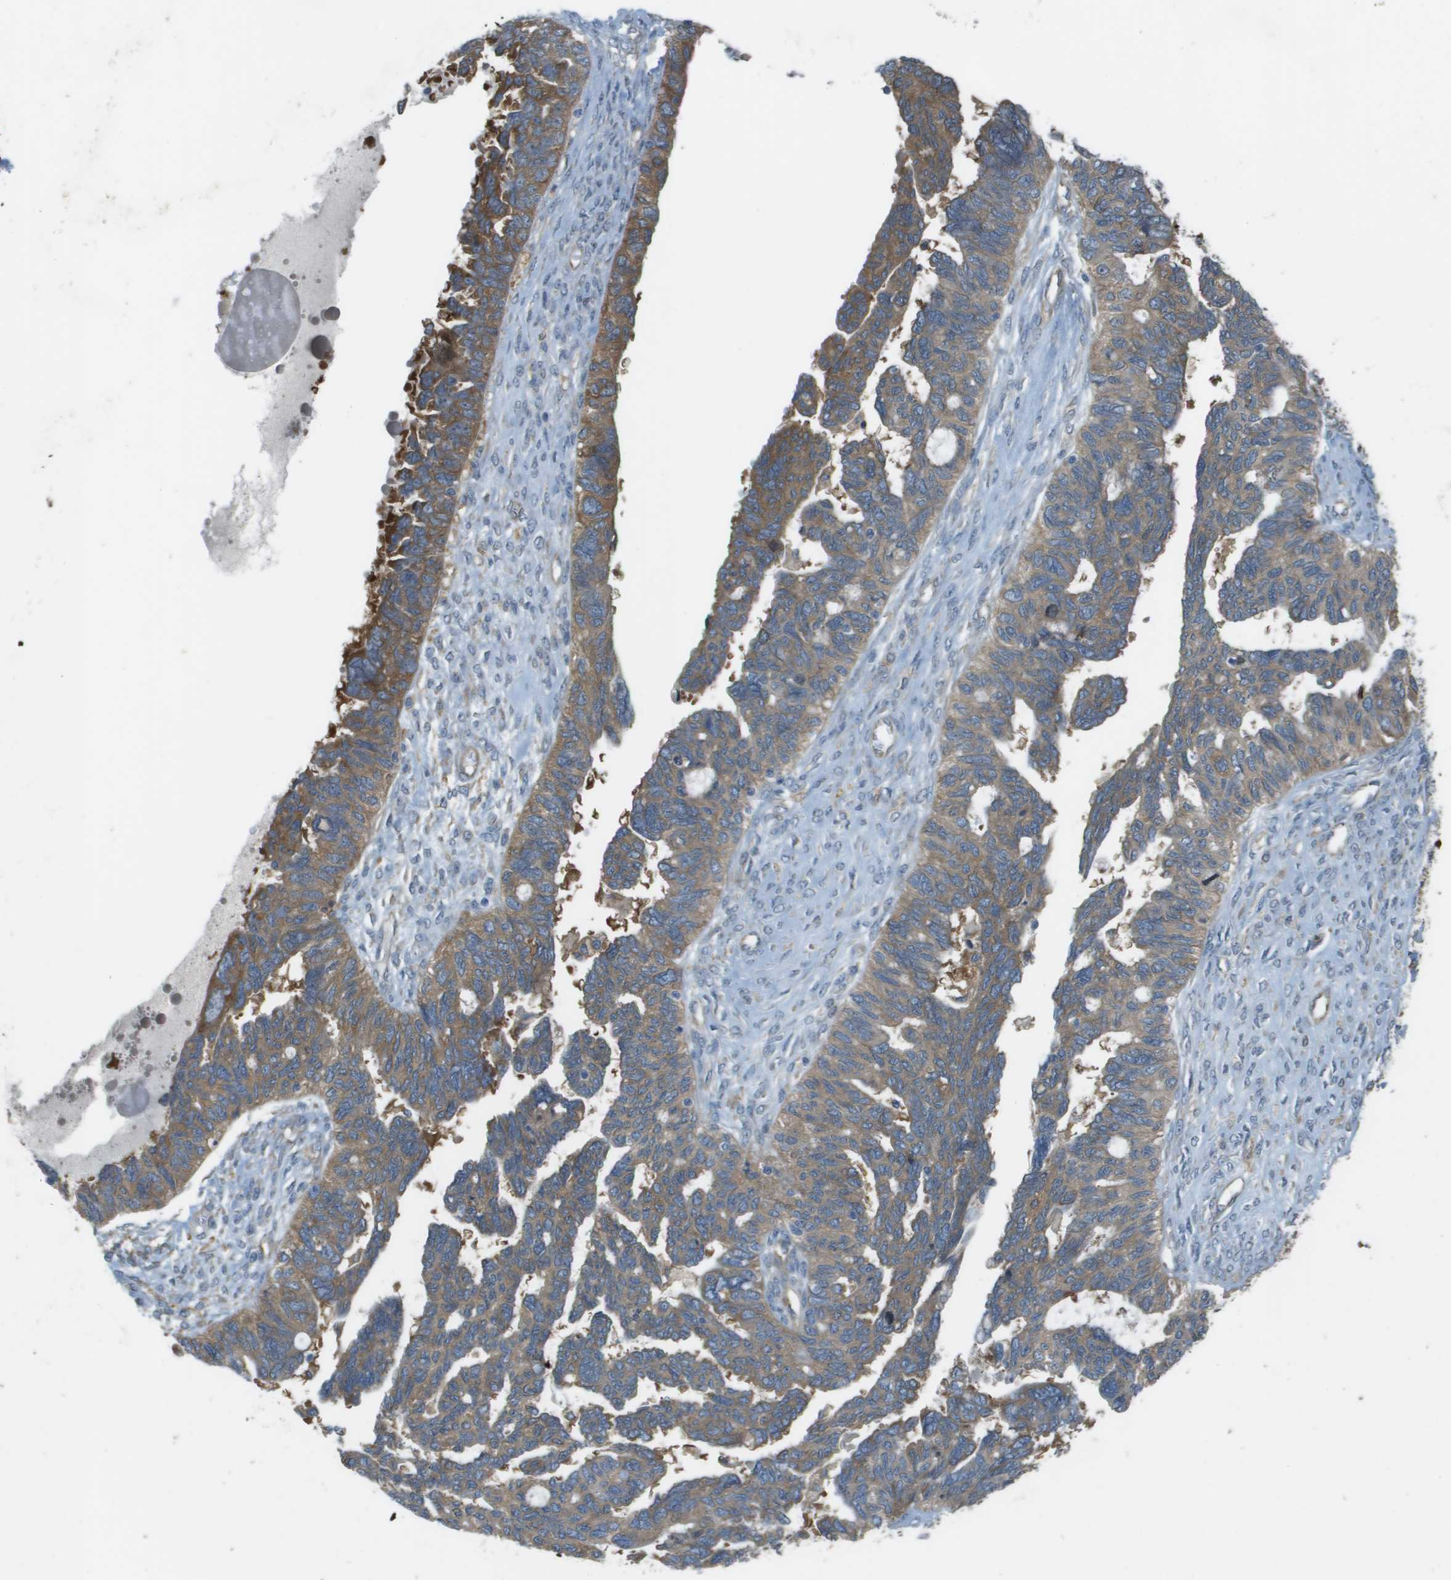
{"staining": {"intensity": "moderate", "quantity": ">75%", "location": "cytoplasmic/membranous"}, "tissue": "ovarian cancer", "cell_type": "Tumor cells", "image_type": "cancer", "snomed": [{"axis": "morphology", "description": "Cystadenocarcinoma, serous, NOS"}, {"axis": "topography", "description": "Ovary"}], "caption": "About >75% of tumor cells in ovarian serous cystadenocarcinoma exhibit moderate cytoplasmic/membranous protein staining as visualized by brown immunohistochemical staining.", "gene": "CORO1B", "patient": {"sex": "female", "age": 79}}